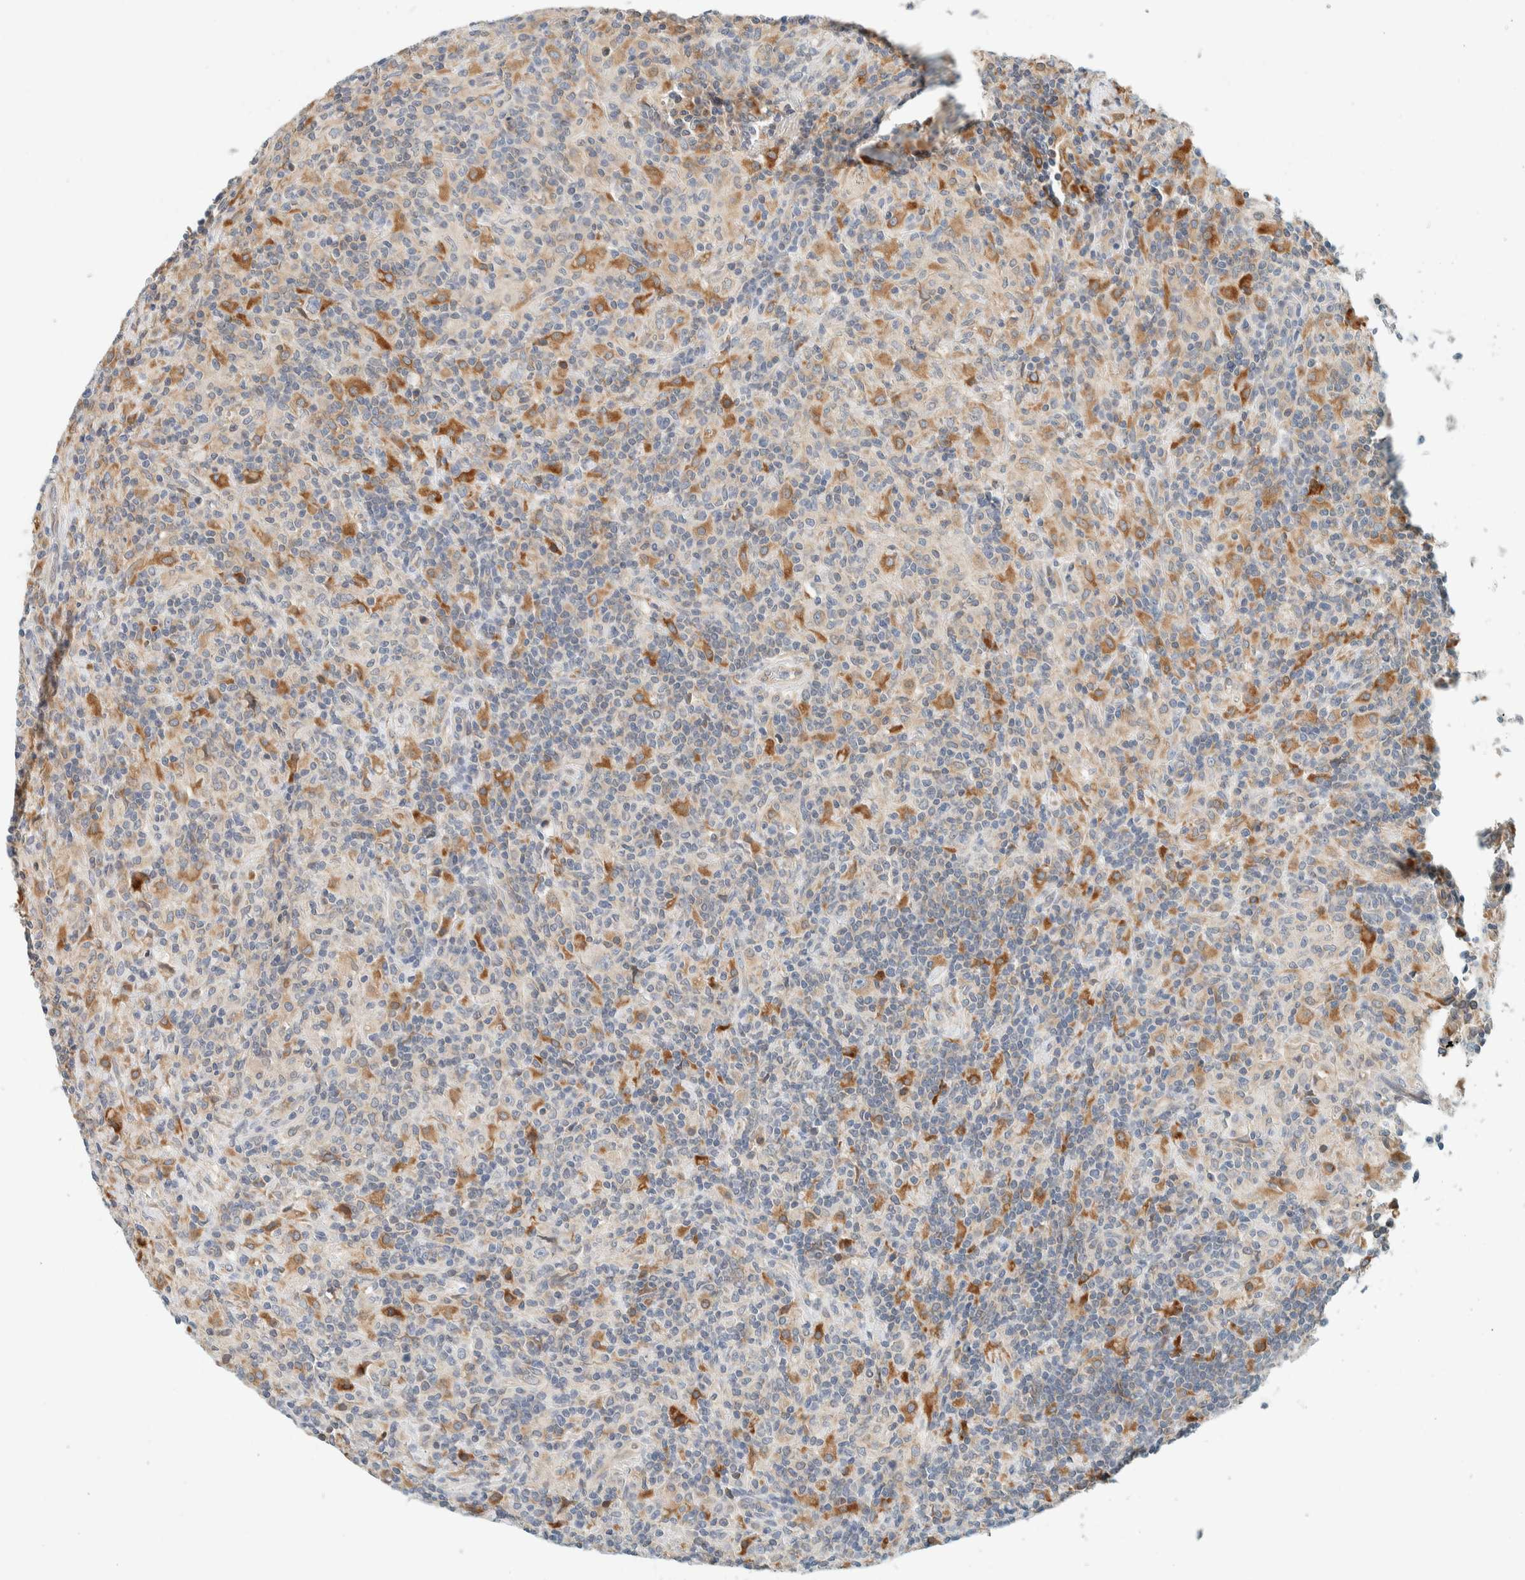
{"staining": {"intensity": "negative", "quantity": "none", "location": "none"}, "tissue": "lymphoma", "cell_type": "Tumor cells", "image_type": "cancer", "snomed": [{"axis": "morphology", "description": "Hodgkin's disease, NOS"}, {"axis": "topography", "description": "Lymph node"}], "caption": "A photomicrograph of human lymphoma is negative for staining in tumor cells.", "gene": "SUMF2", "patient": {"sex": "male", "age": 70}}